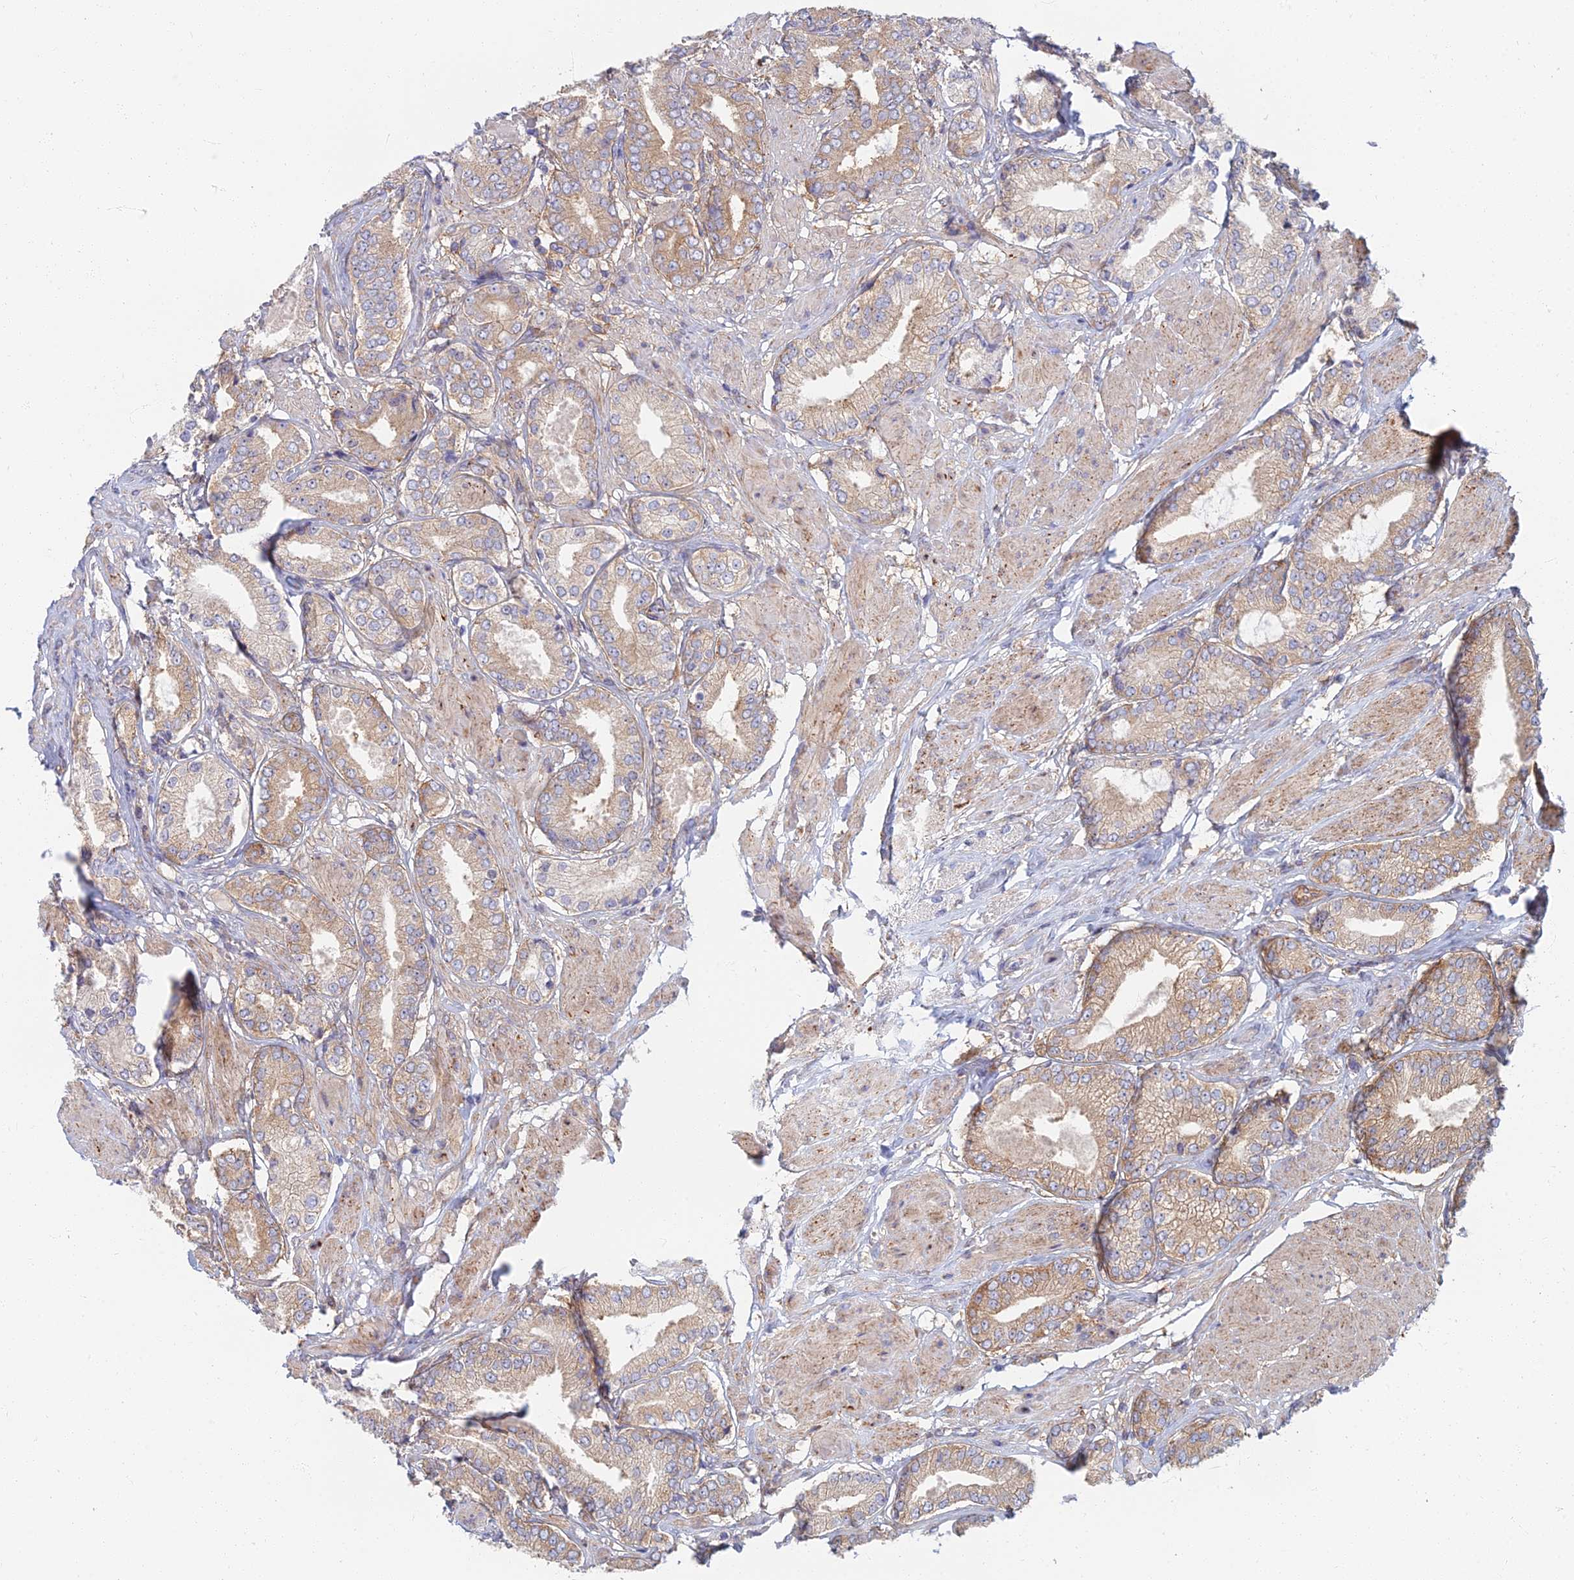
{"staining": {"intensity": "weak", "quantity": ">75%", "location": "cytoplasmic/membranous"}, "tissue": "prostate cancer", "cell_type": "Tumor cells", "image_type": "cancer", "snomed": [{"axis": "morphology", "description": "Adenocarcinoma, High grade"}, {"axis": "topography", "description": "Prostate and seminal vesicle, NOS"}], "caption": "Immunohistochemistry (DAB (3,3'-diaminobenzidine)) staining of human prostate cancer (adenocarcinoma (high-grade)) exhibits weak cytoplasmic/membranous protein expression in approximately >75% of tumor cells. The protein of interest is stained brown, and the nuclei are stained in blue (DAB (3,3'-diaminobenzidine) IHC with brightfield microscopy, high magnification).", "gene": "RBSN", "patient": {"sex": "male", "age": 64}}